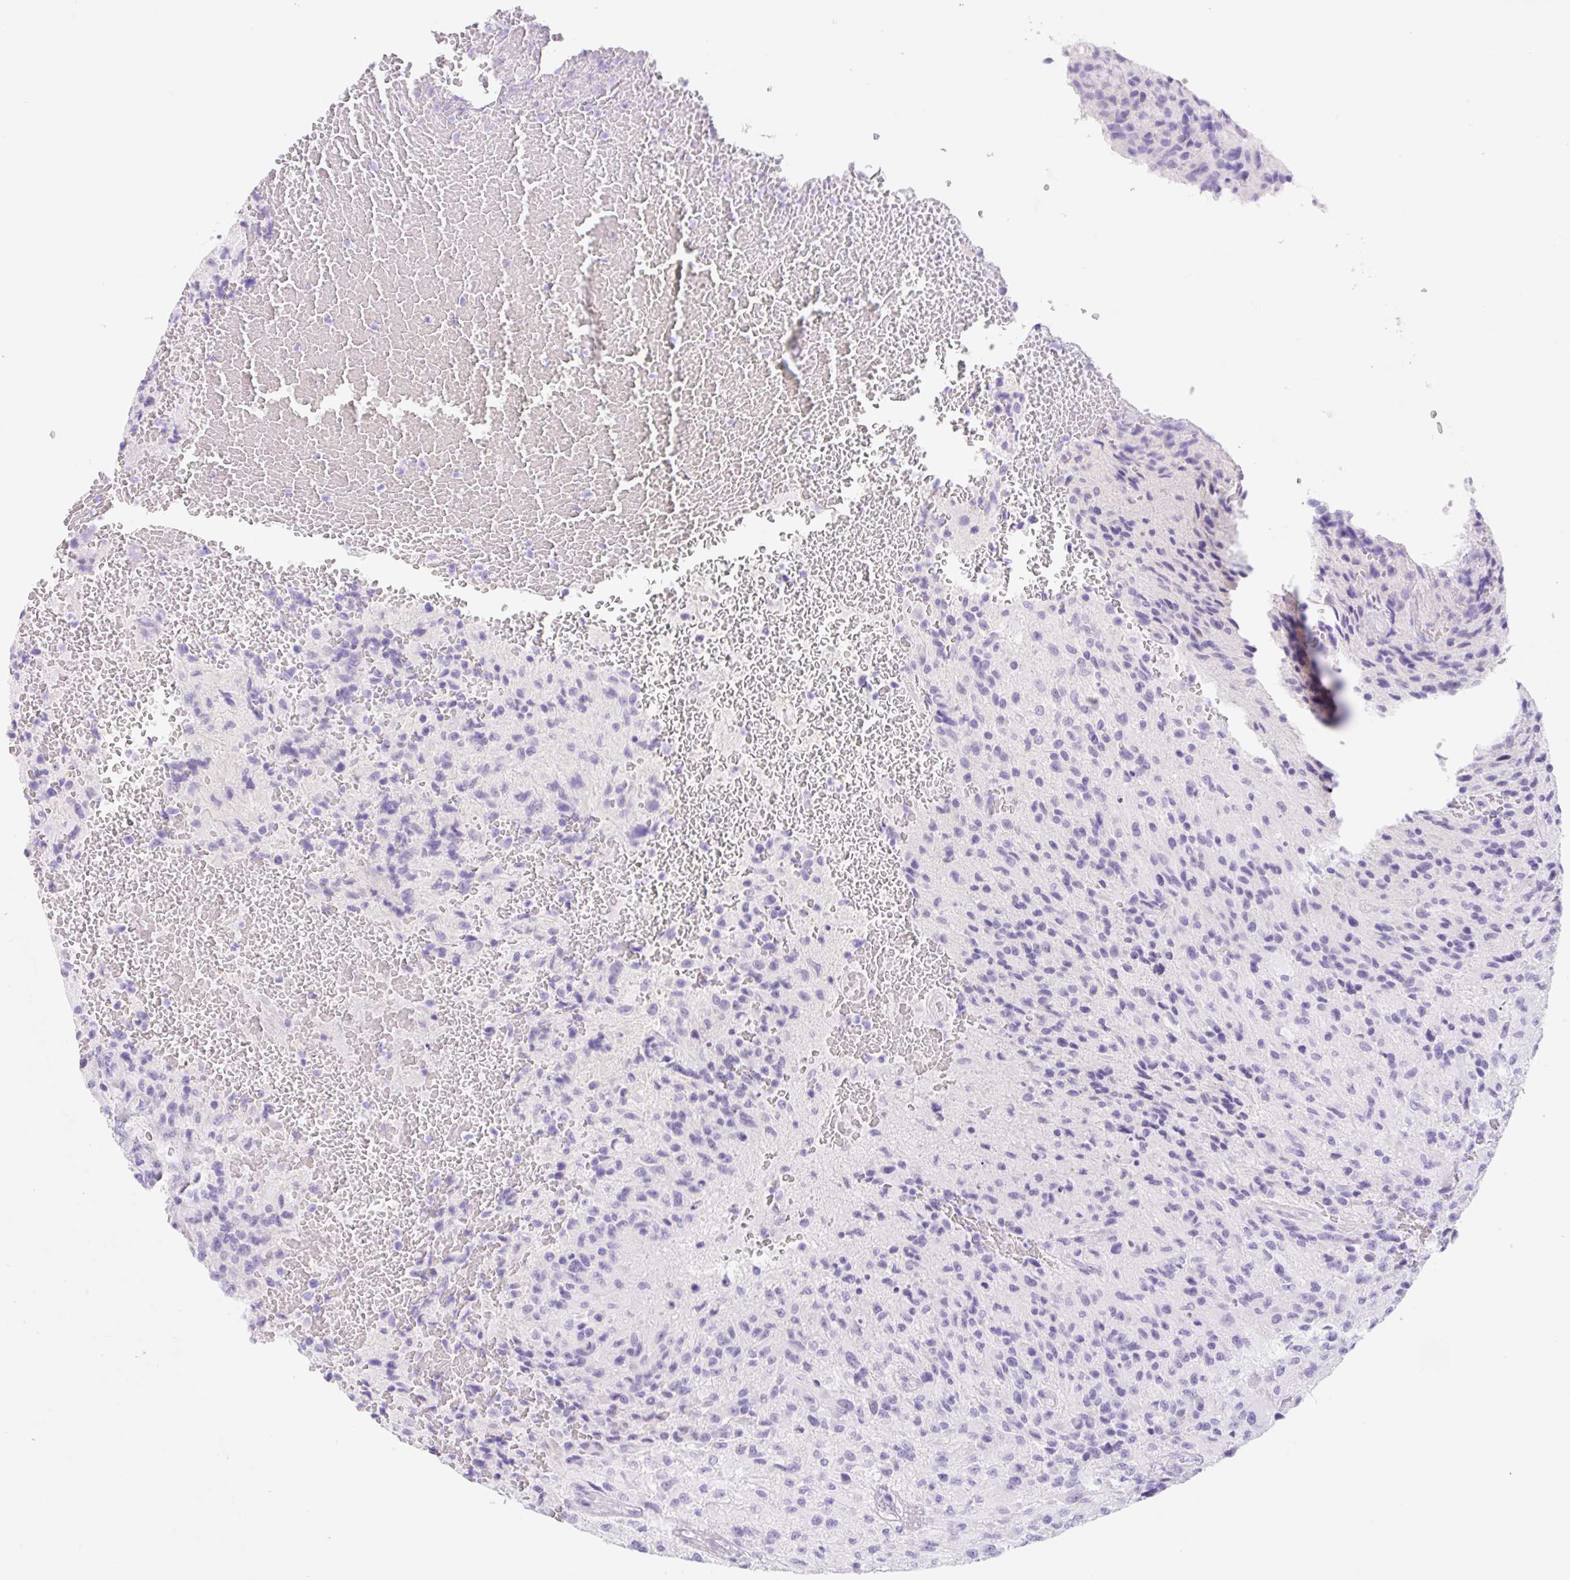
{"staining": {"intensity": "negative", "quantity": "none", "location": "none"}, "tissue": "glioma", "cell_type": "Tumor cells", "image_type": "cancer", "snomed": [{"axis": "morphology", "description": "Normal tissue, NOS"}, {"axis": "morphology", "description": "Glioma, malignant, High grade"}, {"axis": "topography", "description": "Cerebral cortex"}], "caption": "Immunohistochemistry (IHC) of human malignant glioma (high-grade) displays no positivity in tumor cells.", "gene": "KLK8", "patient": {"sex": "male", "age": 56}}